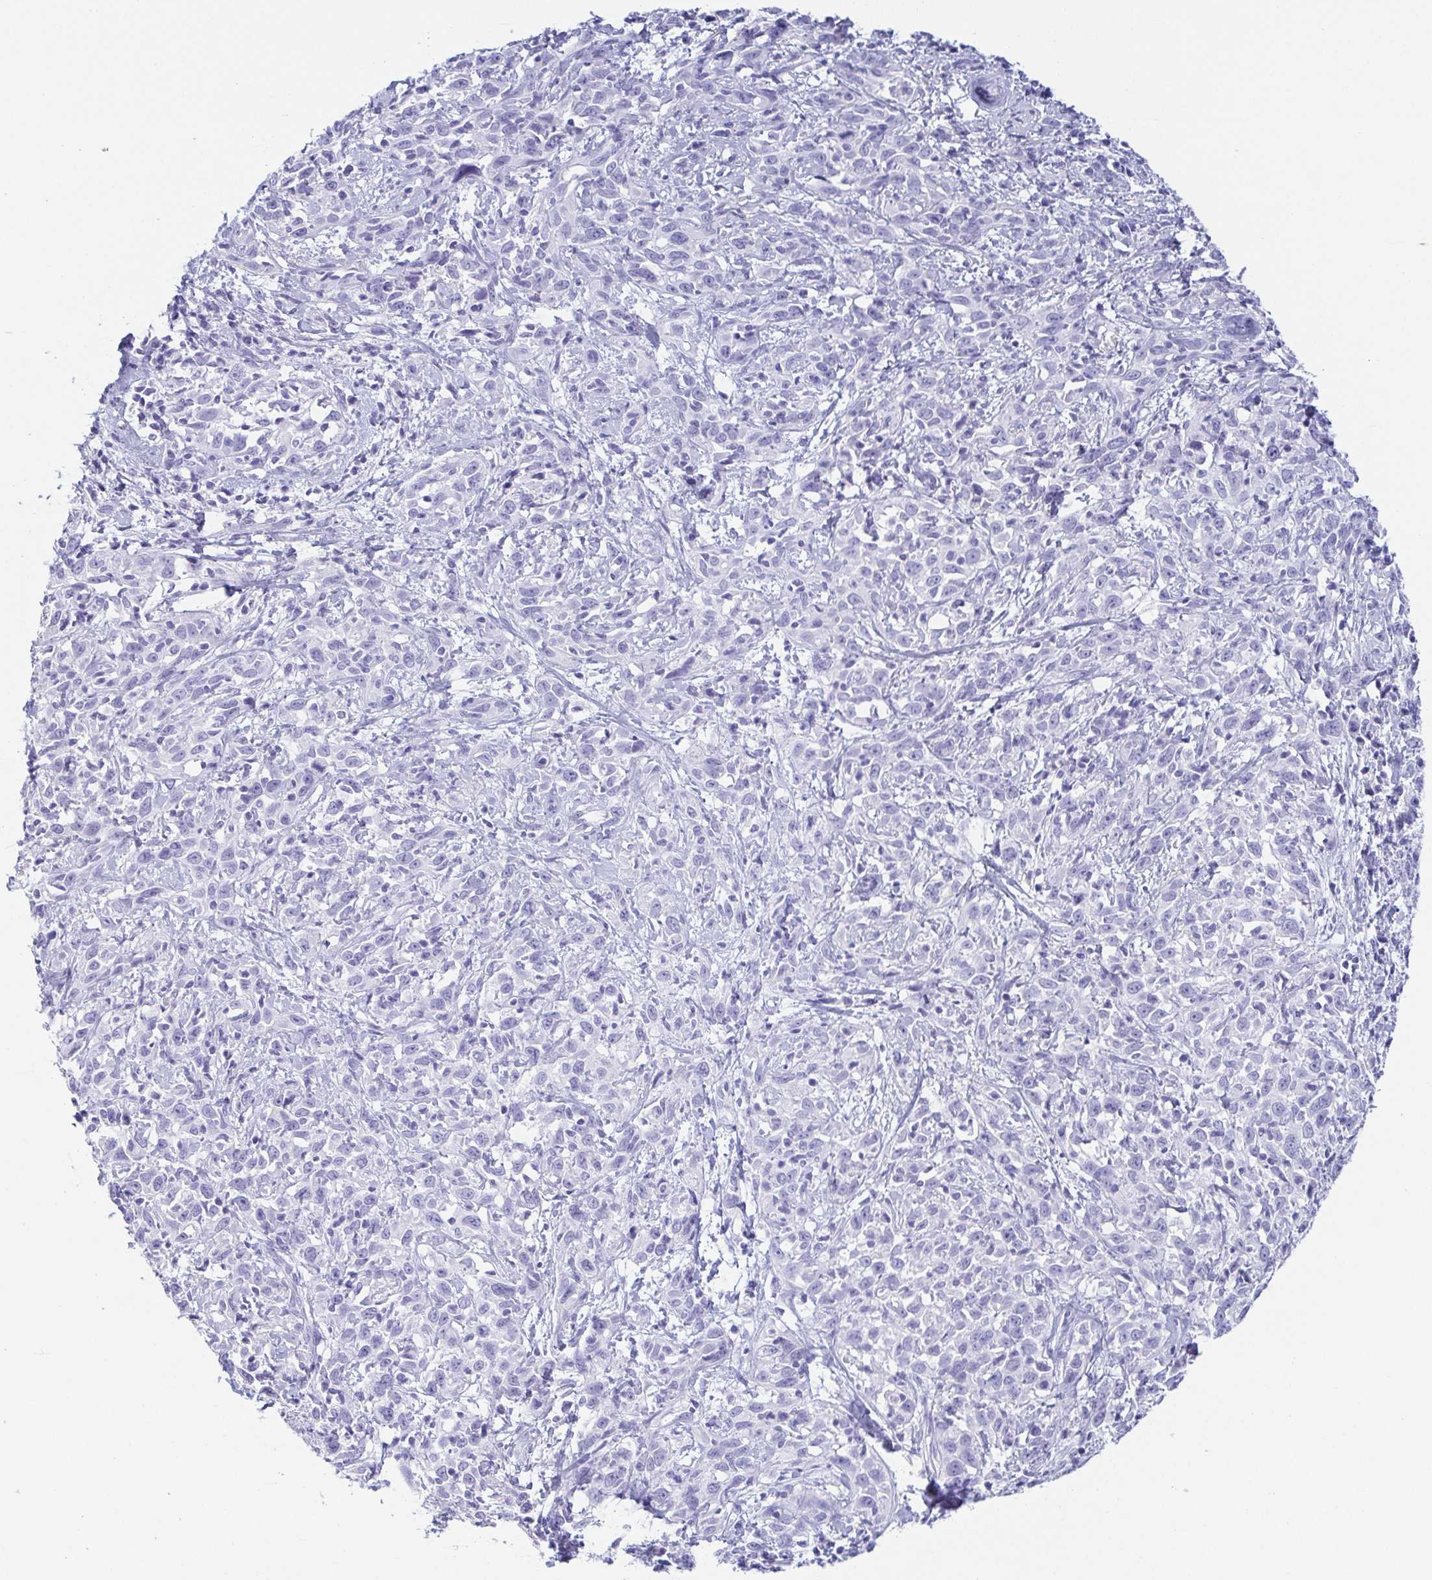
{"staining": {"intensity": "negative", "quantity": "none", "location": "none"}, "tissue": "cervical cancer", "cell_type": "Tumor cells", "image_type": "cancer", "snomed": [{"axis": "morphology", "description": "Adenocarcinoma, NOS"}, {"axis": "topography", "description": "Cervix"}], "caption": "Immunohistochemistry image of cervical adenocarcinoma stained for a protein (brown), which demonstrates no staining in tumor cells.", "gene": "ZG16B", "patient": {"sex": "female", "age": 40}}